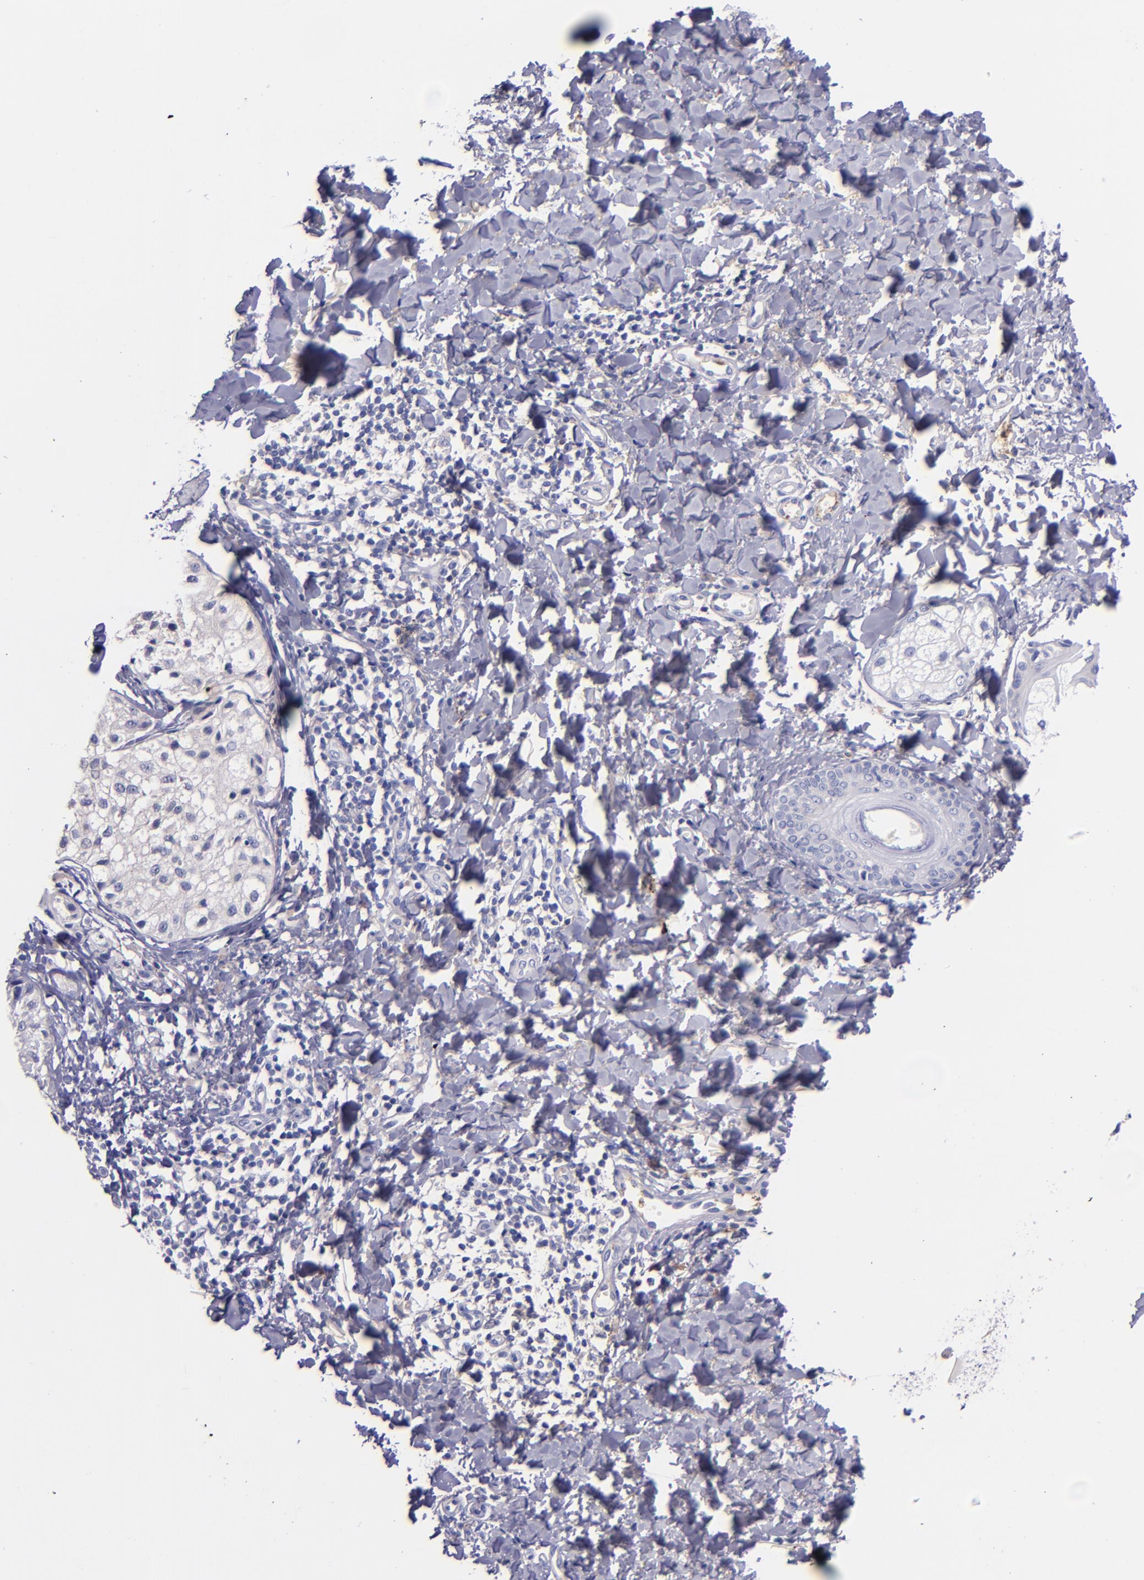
{"staining": {"intensity": "negative", "quantity": "none", "location": "none"}, "tissue": "melanoma", "cell_type": "Tumor cells", "image_type": "cancer", "snomed": [{"axis": "morphology", "description": "Malignant melanoma, NOS"}, {"axis": "topography", "description": "Skin"}], "caption": "Histopathology image shows no significant protein expression in tumor cells of melanoma.", "gene": "KNG1", "patient": {"sex": "male", "age": 23}}